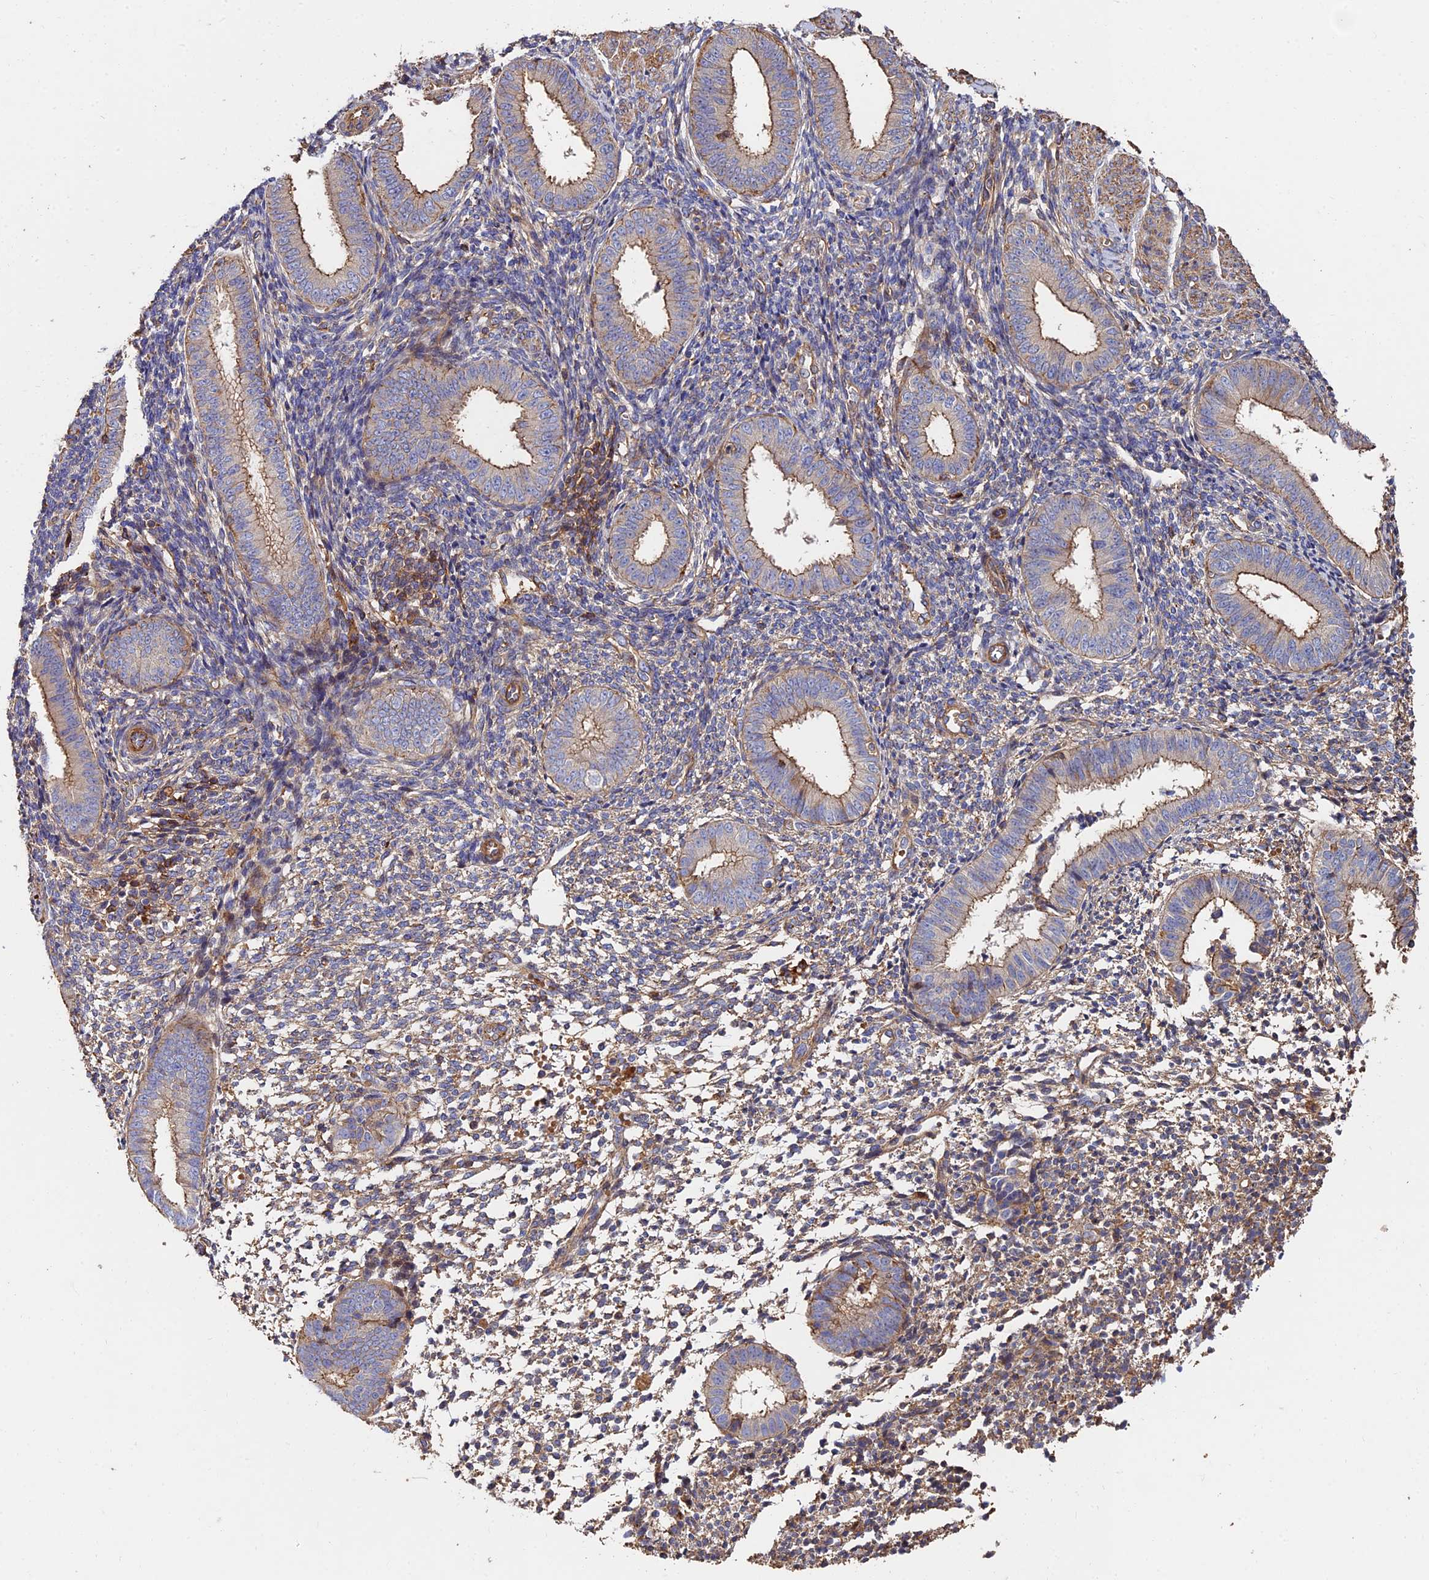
{"staining": {"intensity": "weak", "quantity": "25%-75%", "location": "cytoplasmic/membranous"}, "tissue": "endometrium", "cell_type": "Cells in endometrial stroma", "image_type": "normal", "snomed": [{"axis": "morphology", "description": "Normal tissue, NOS"}, {"axis": "topography", "description": "Uterus"}, {"axis": "topography", "description": "Endometrium"}], "caption": "Endometrium stained with IHC exhibits weak cytoplasmic/membranous staining in approximately 25%-75% of cells in endometrial stroma. (DAB IHC, brown staining for protein, blue staining for nuclei).", "gene": "EXT1", "patient": {"sex": "female", "age": 48}}